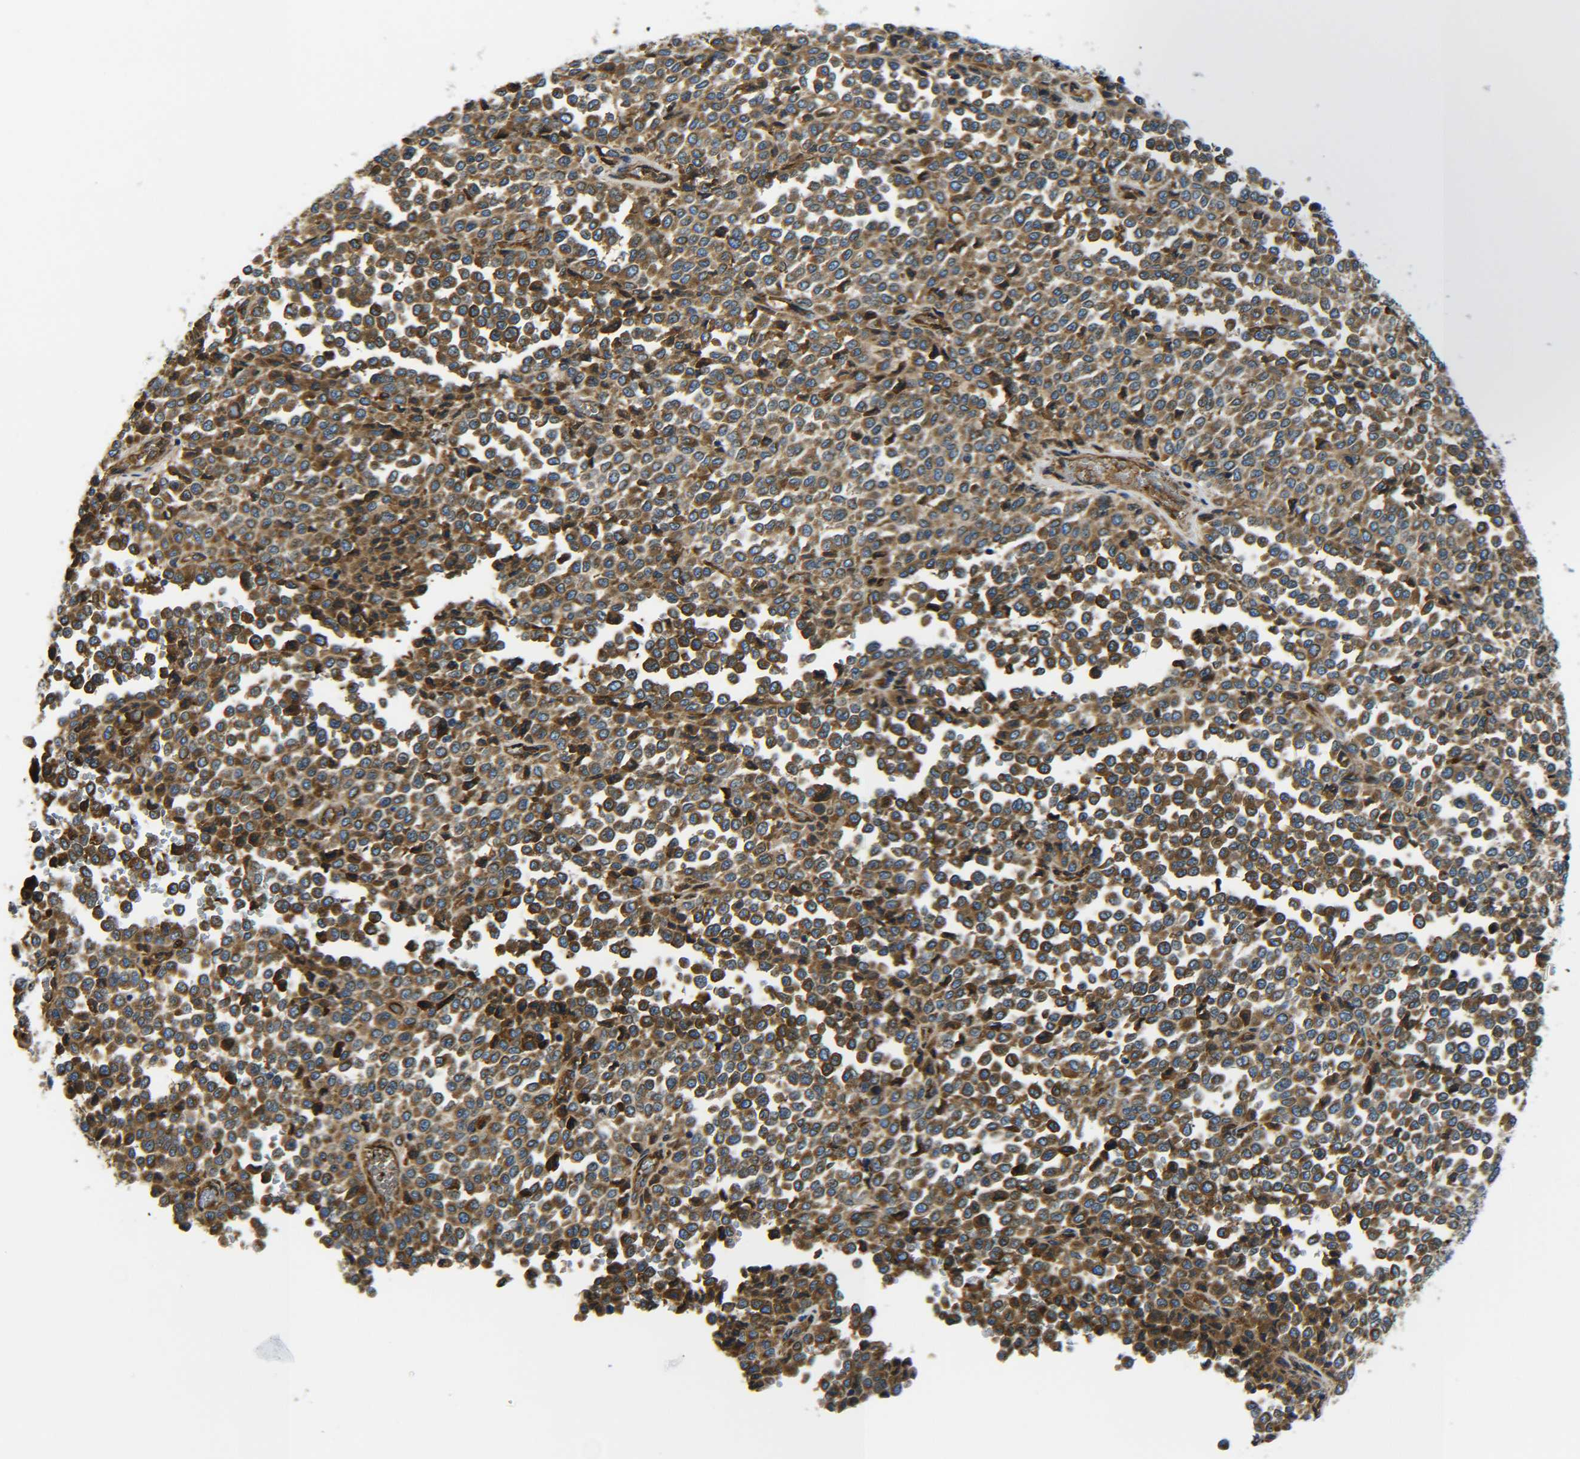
{"staining": {"intensity": "moderate", "quantity": ">75%", "location": "cytoplasmic/membranous"}, "tissue": "melanoma", "cell_type": "Tumor cells", "image_type": "cancer", "snomed": [{"axis": "morphology", "description": "Malignant melanoma, Metastatic site"}, {"axis": "topography", "description": "Pancreas"}], "caption": "This micrograph shows IHC staining of malignant melanoma (metastatic site), with medium moderate cytoplasmic/membranous expression in about >75% of tumor cells.", "gene": "PREB", "patient": {"sex": "female", "age": 30}}